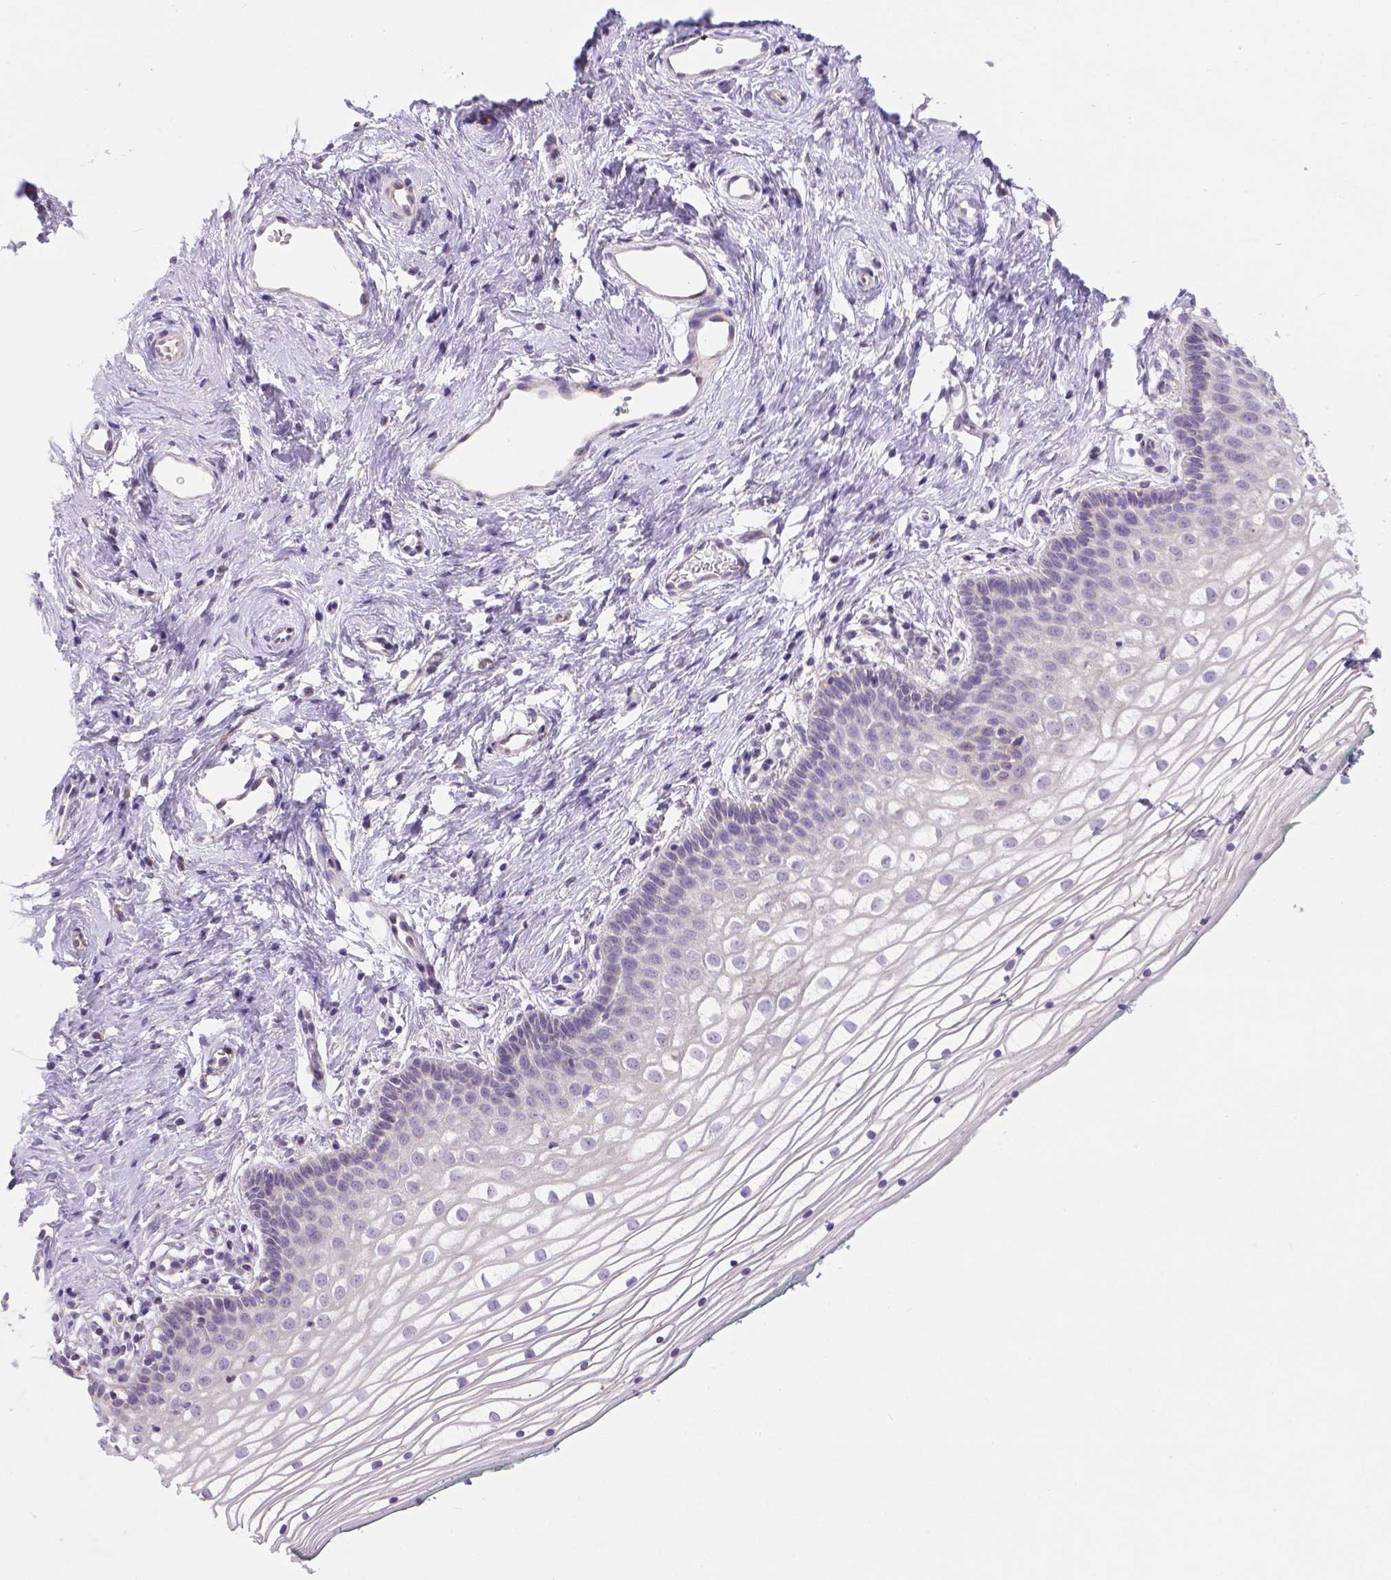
{"staining": {"intensity": "negative", "quantity": "none", "location": "none"}, "tissue": "vagina", "cell_type": "Squamous epithelial cells", "image_type": "normal", "snomed": [{"axis": "morphology", "description": "Normal tissue, NOS"}, {"axis": "topography", "description": "Vagina"}], "caption": "The photomicrograph reveals no staining of squamous epithelial cells in normal vagina.", "gene": "TM4SF18", "patient": {"sex": "female", "age": 36}}